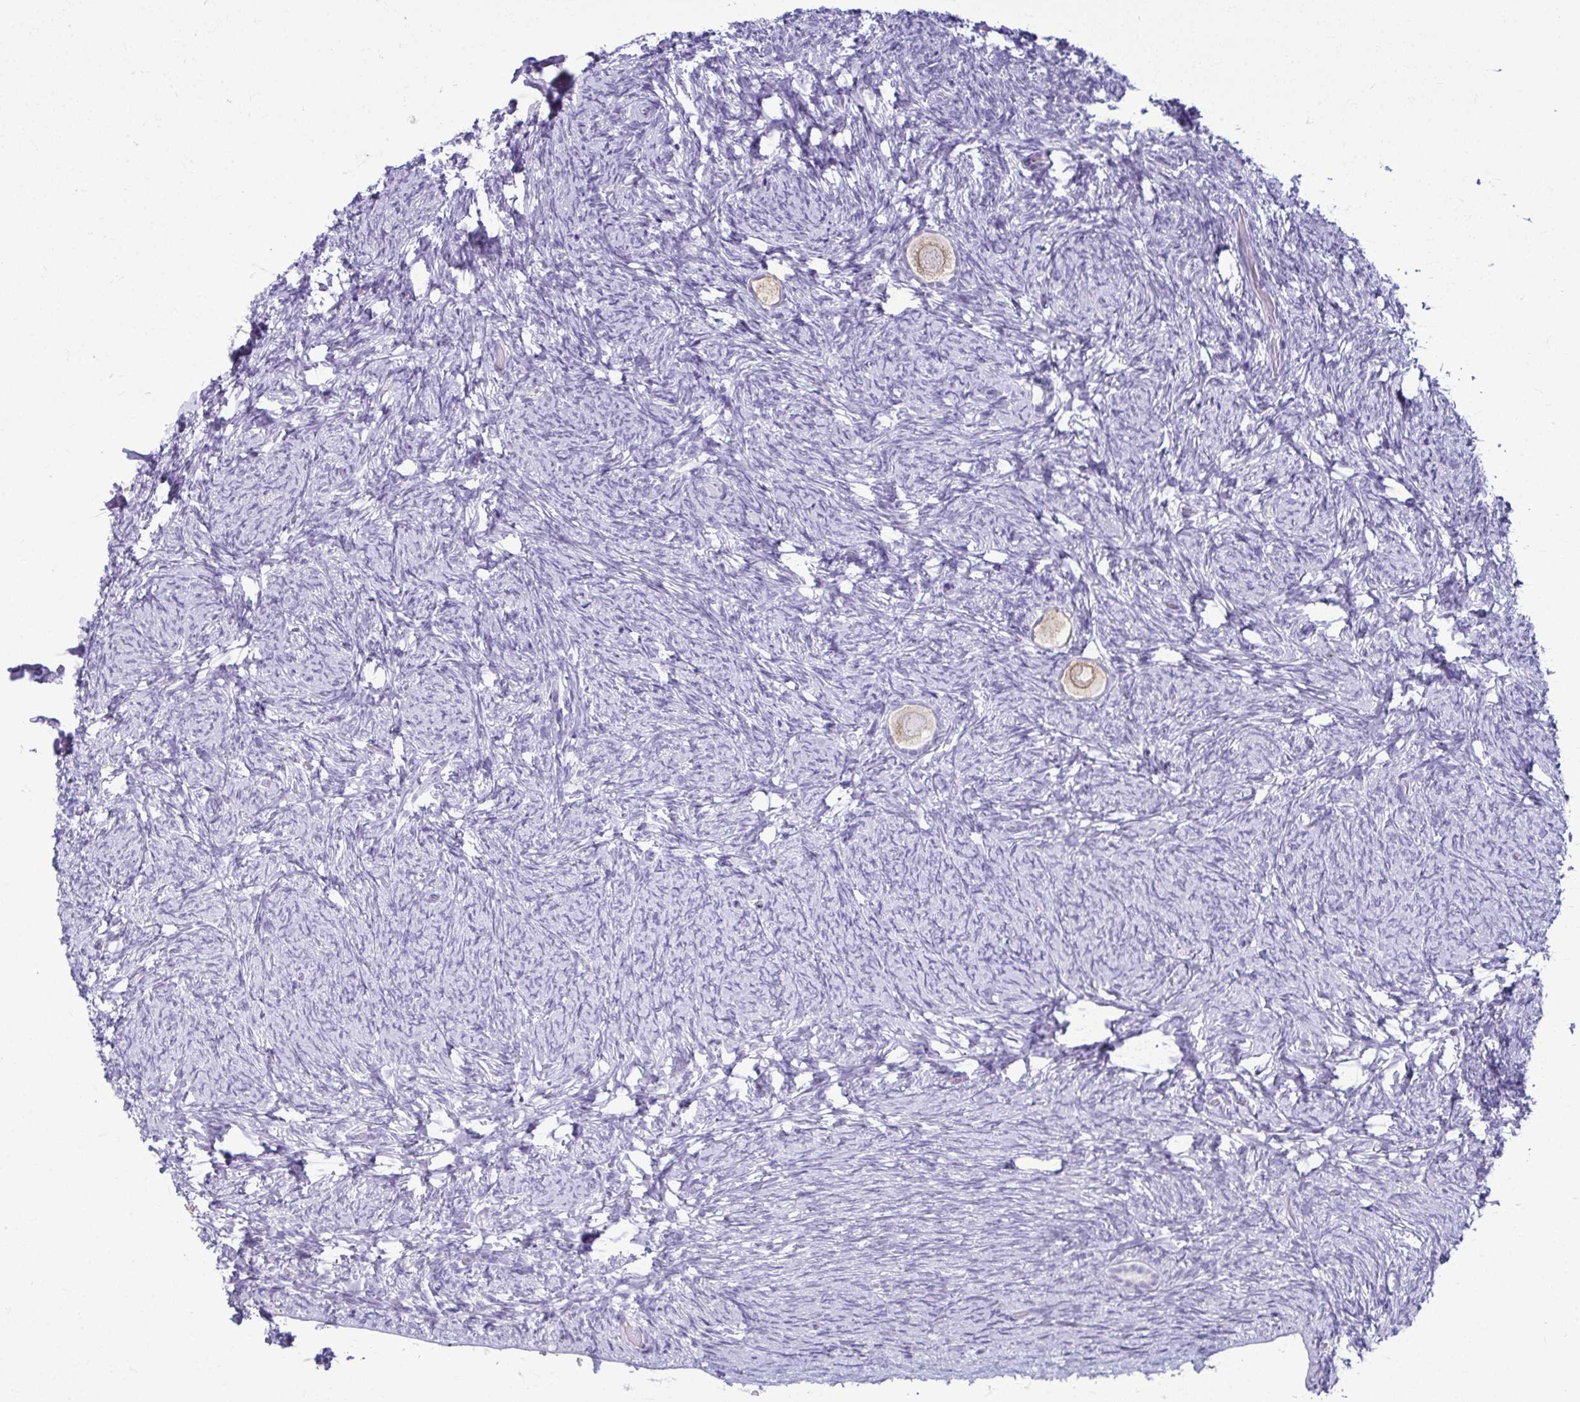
{"staining": {"intensity": "weak", "quantity": ">75%", "location": "cytoplasmic/membranous"}, "tissue": "ovary", "cell_type": "Follicle cells", "image_type": "normal", "snomed": [{"axis": "morphology", "description": "Normal tissue, NOS"}, {"axis": "topography", "description": "Ovary"}], "caption": "IHC staining of unremarkable ovary, which reveals low levels of weak cytoplasmic/membranous staining in about >75% of follicle cells indicating weak cytoplasmic/membranous protein positivity. The staining was performed using DAB (3,3'-diaminobenzidine) (brown) for protein detection and nuclei were counterstained in hematoxylin (blue).", "gene": "SERPINI1", "patient": {"sex": "female", "age": 34}}